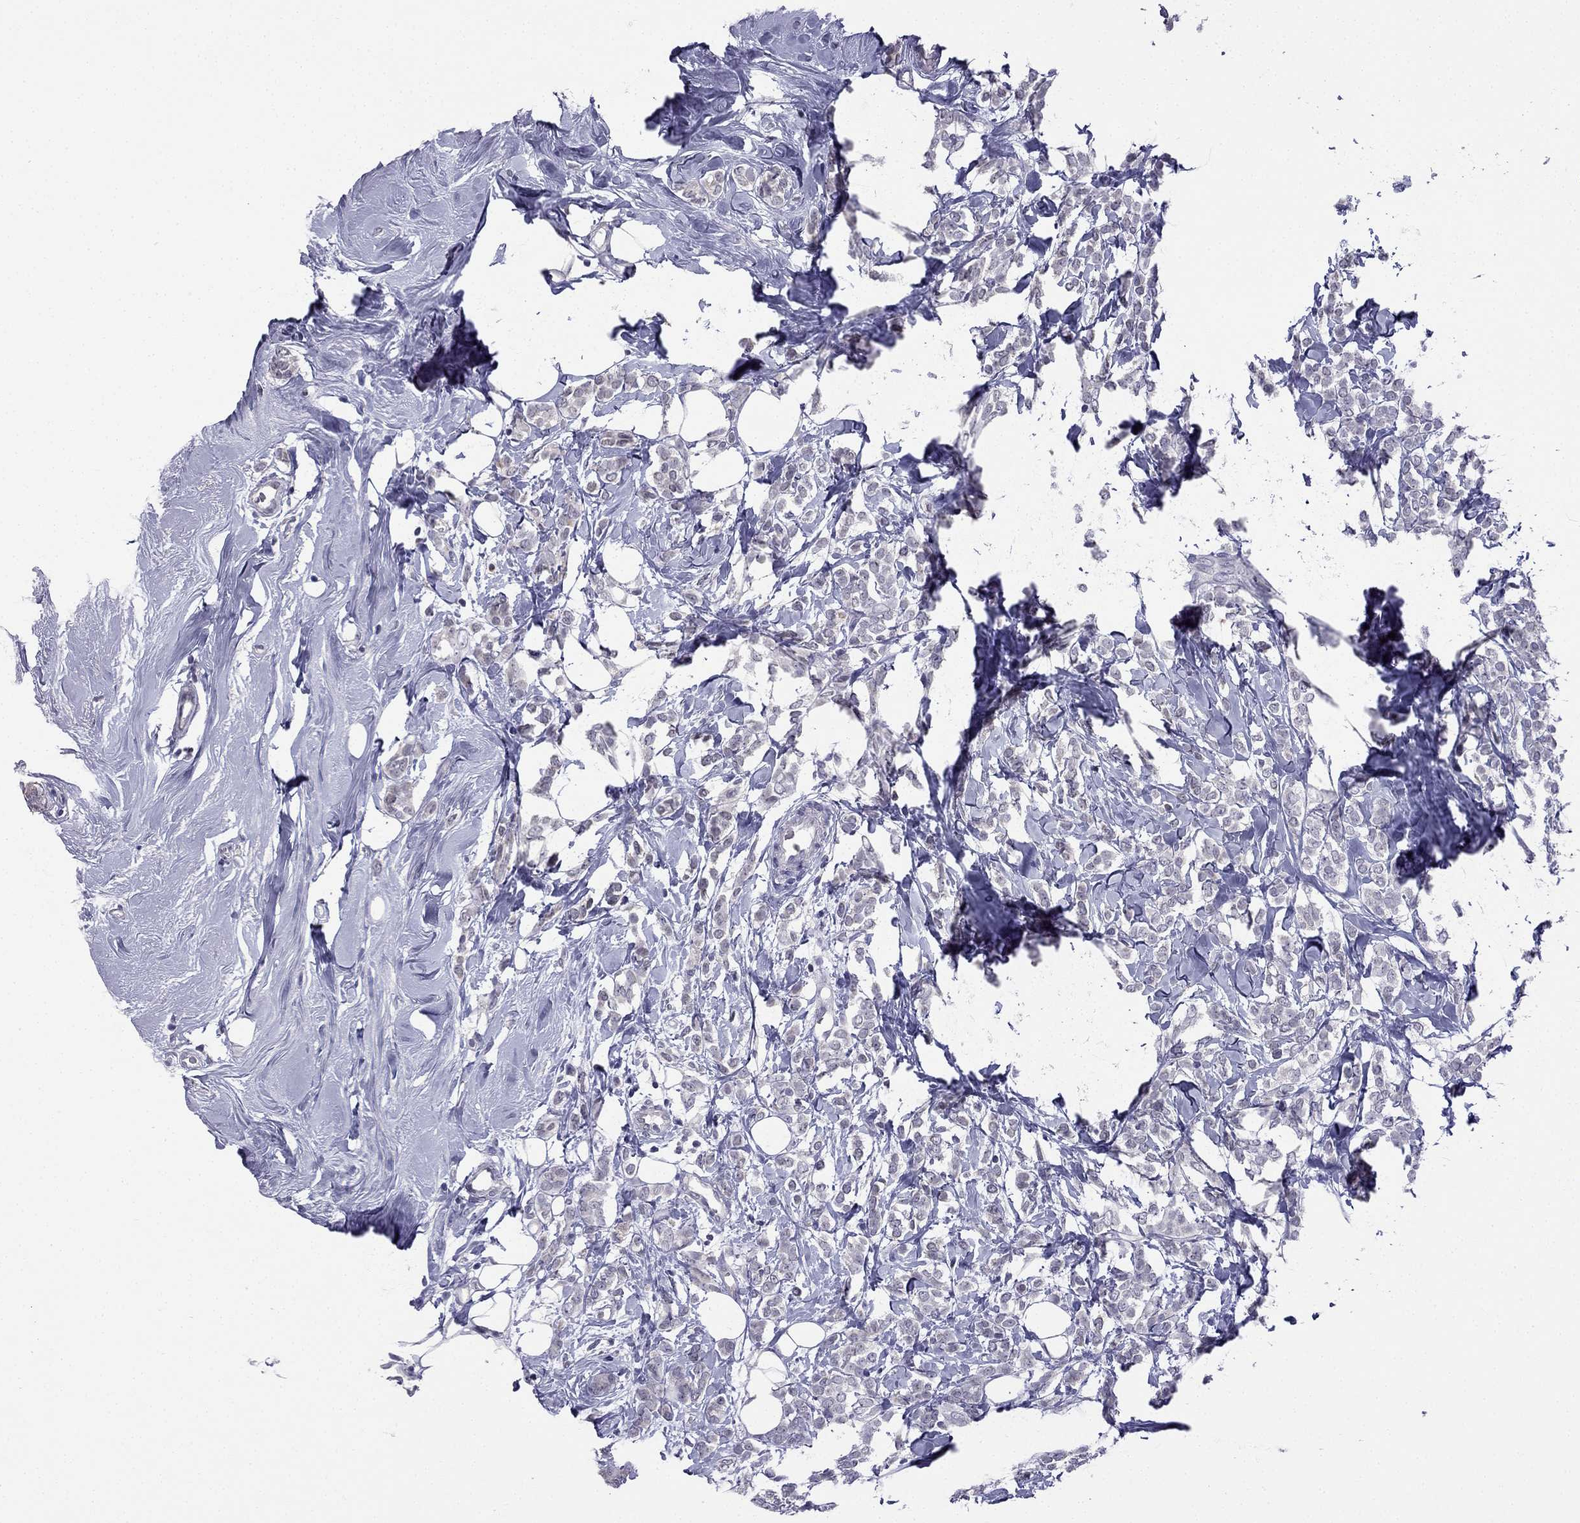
{"staining": {"intensity": "negative", "quantity": "none", "location": "none"}, "tissue": "breast cancer", "cell_type": "Tumor cells", "image_type": "cancer", "snomed": [{"axis": "morphology", "description": "Lobular carcinoma"}, {"axis": "topography", "description": "Breast"}], "caption": "This image is of lobular carcinoma (breast) stained with immunohistochemistry (IHC) to label a protein in brown with the nuclei are counter-stained blue. There is no expression in tumor cells.", "gene": "C5orf49", "patient": {"sex": "female", "age": 49}}